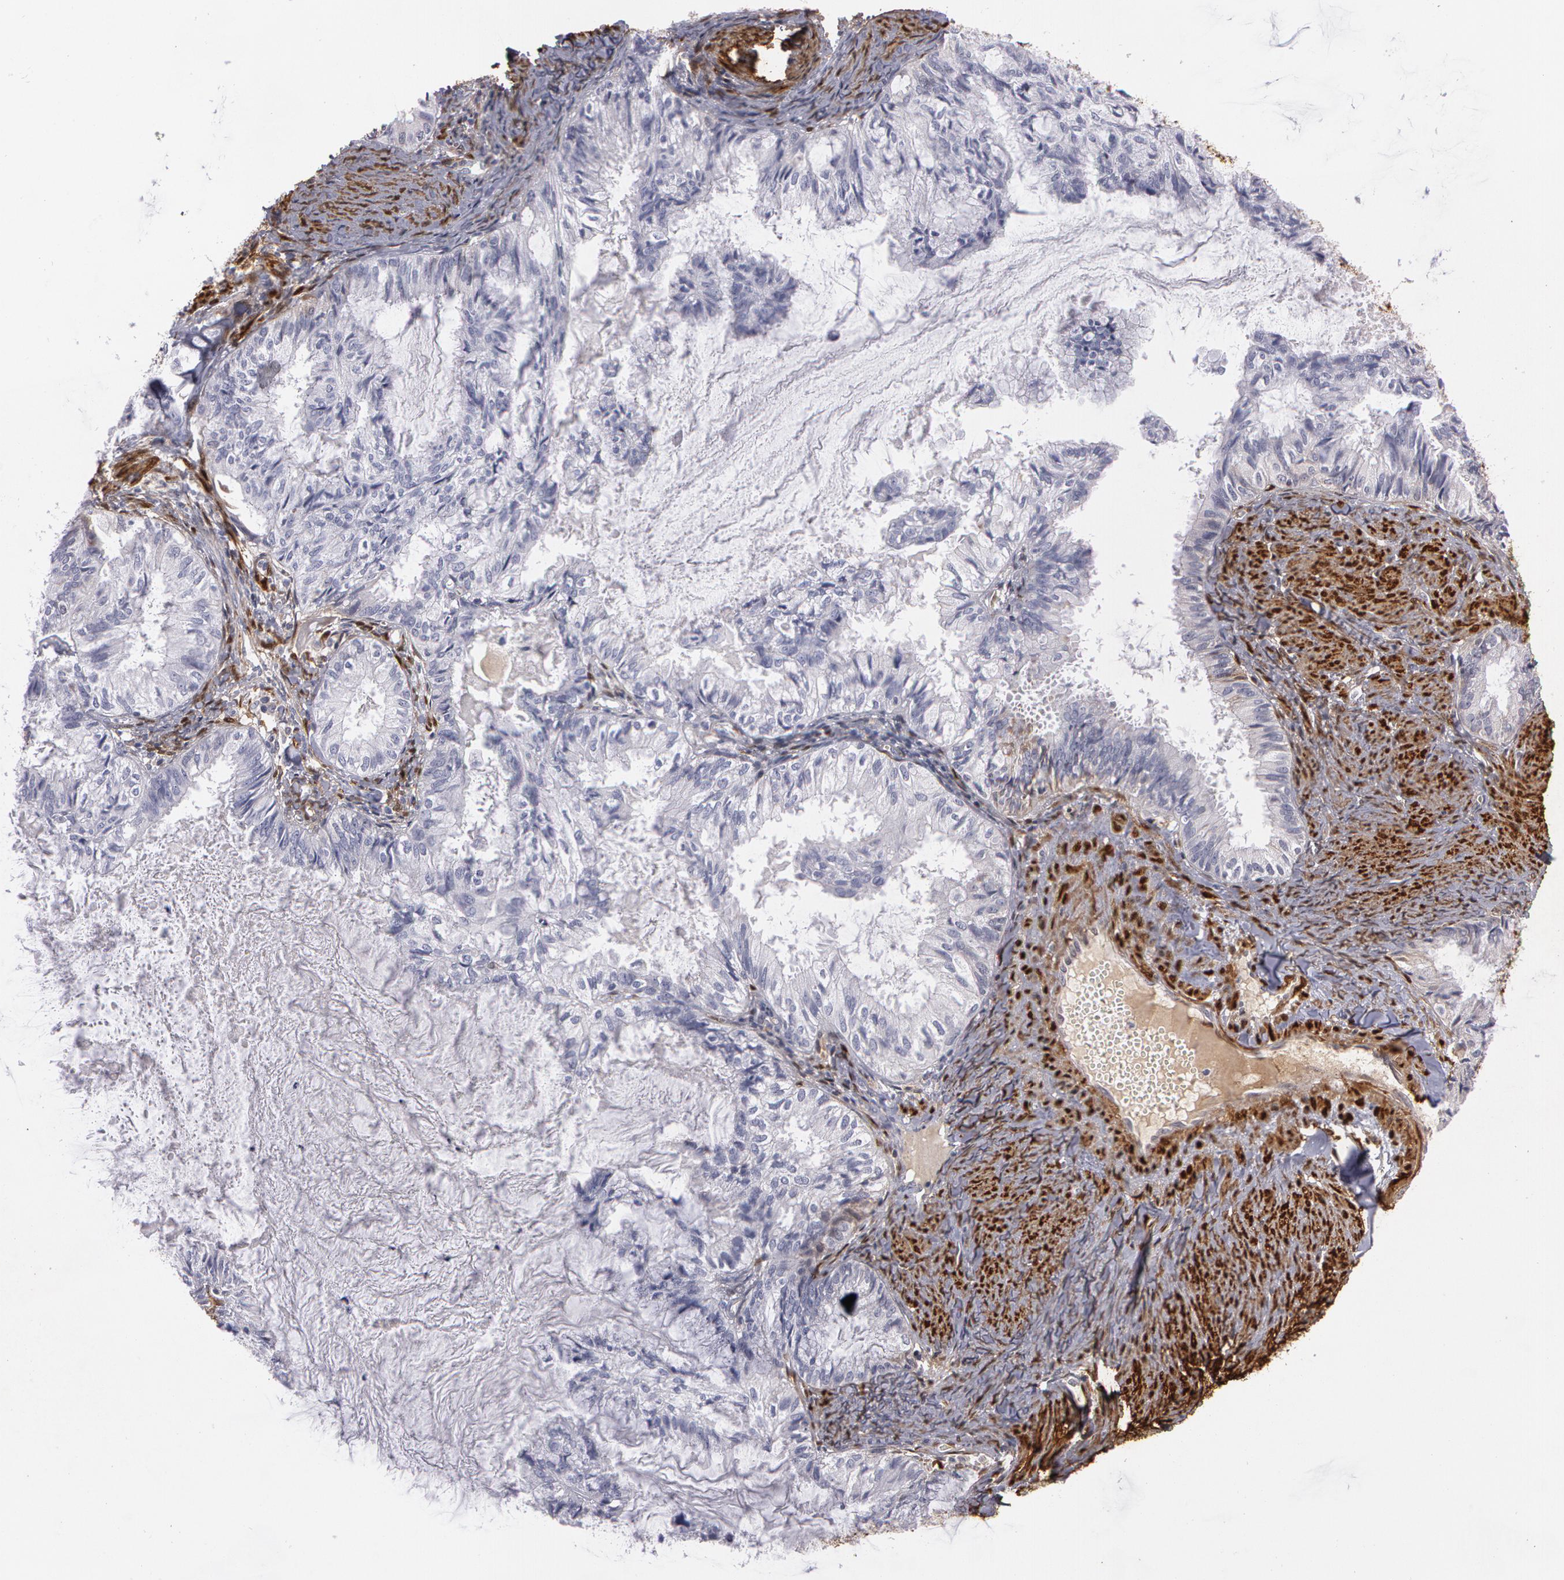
{"staining": {"intensity": "negative", "quantity": "none", "location": "none"}, "tissue": "endometrial cancer", "cell_type": "Tumor cells", "image_type": "cancer", "snomed": [{"axis": "morphology", "description": "Adenocarcinoma, NOS"}, {"axis": "topography", "description": "Endometrium"}], "caption": "High magnification brightfield microscopy of endometrial cancer (adenocarcinoma) stained with DAB (brown) and counterstained with hematoxylin (blue): tumor cells show no significant expression.", "gene": "TAGLN", "patient": {"sex": "female", "age": 86}}